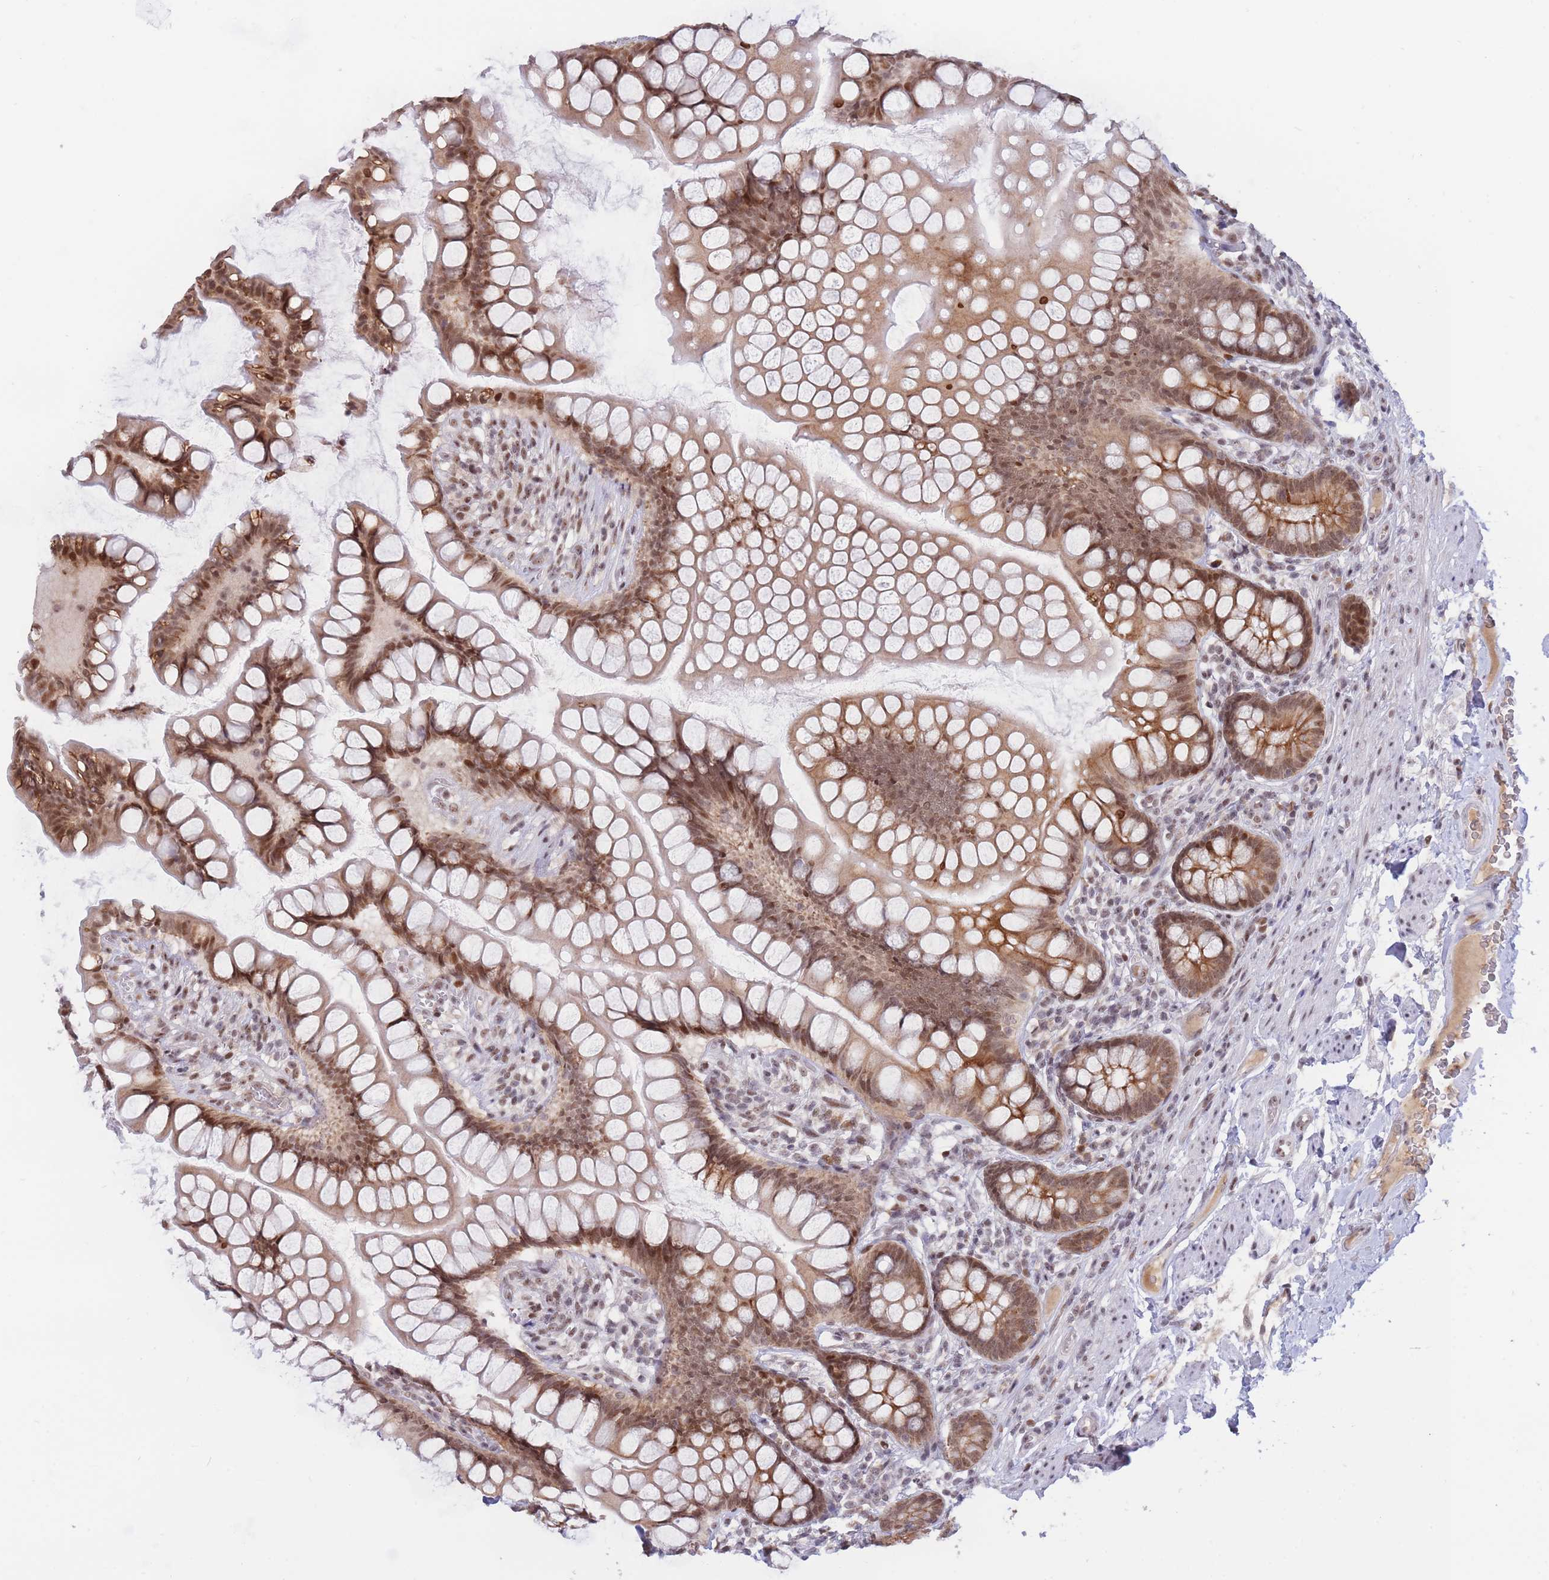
{"staining": {"intensity": "moderate", "quantity": ">75%", "location": "cytoplasmic/membranous,nuclear"}, "tissue": "small intestine", "cell_type": "Glandular cells", "image_type": "normal", "snomed": [{"axis": "morphology", "description": "Normal tissue, NOS"}, {"axis": "topography", "description": "Small intestine"}], "caption": "IHC (DAB) staining of normal human small intestine displays moderate cytoplasmic/membranous,nuclear protein expression in approximately >75% of glandular cells. (Stains: DAB (3,3'-diaminobenzidine) in brown, nuclei in blue, Microscopy: brightfield microscopy at high magnification).", "gene": "TARBP2", "patient": {"sex": "male", "age": 70}}